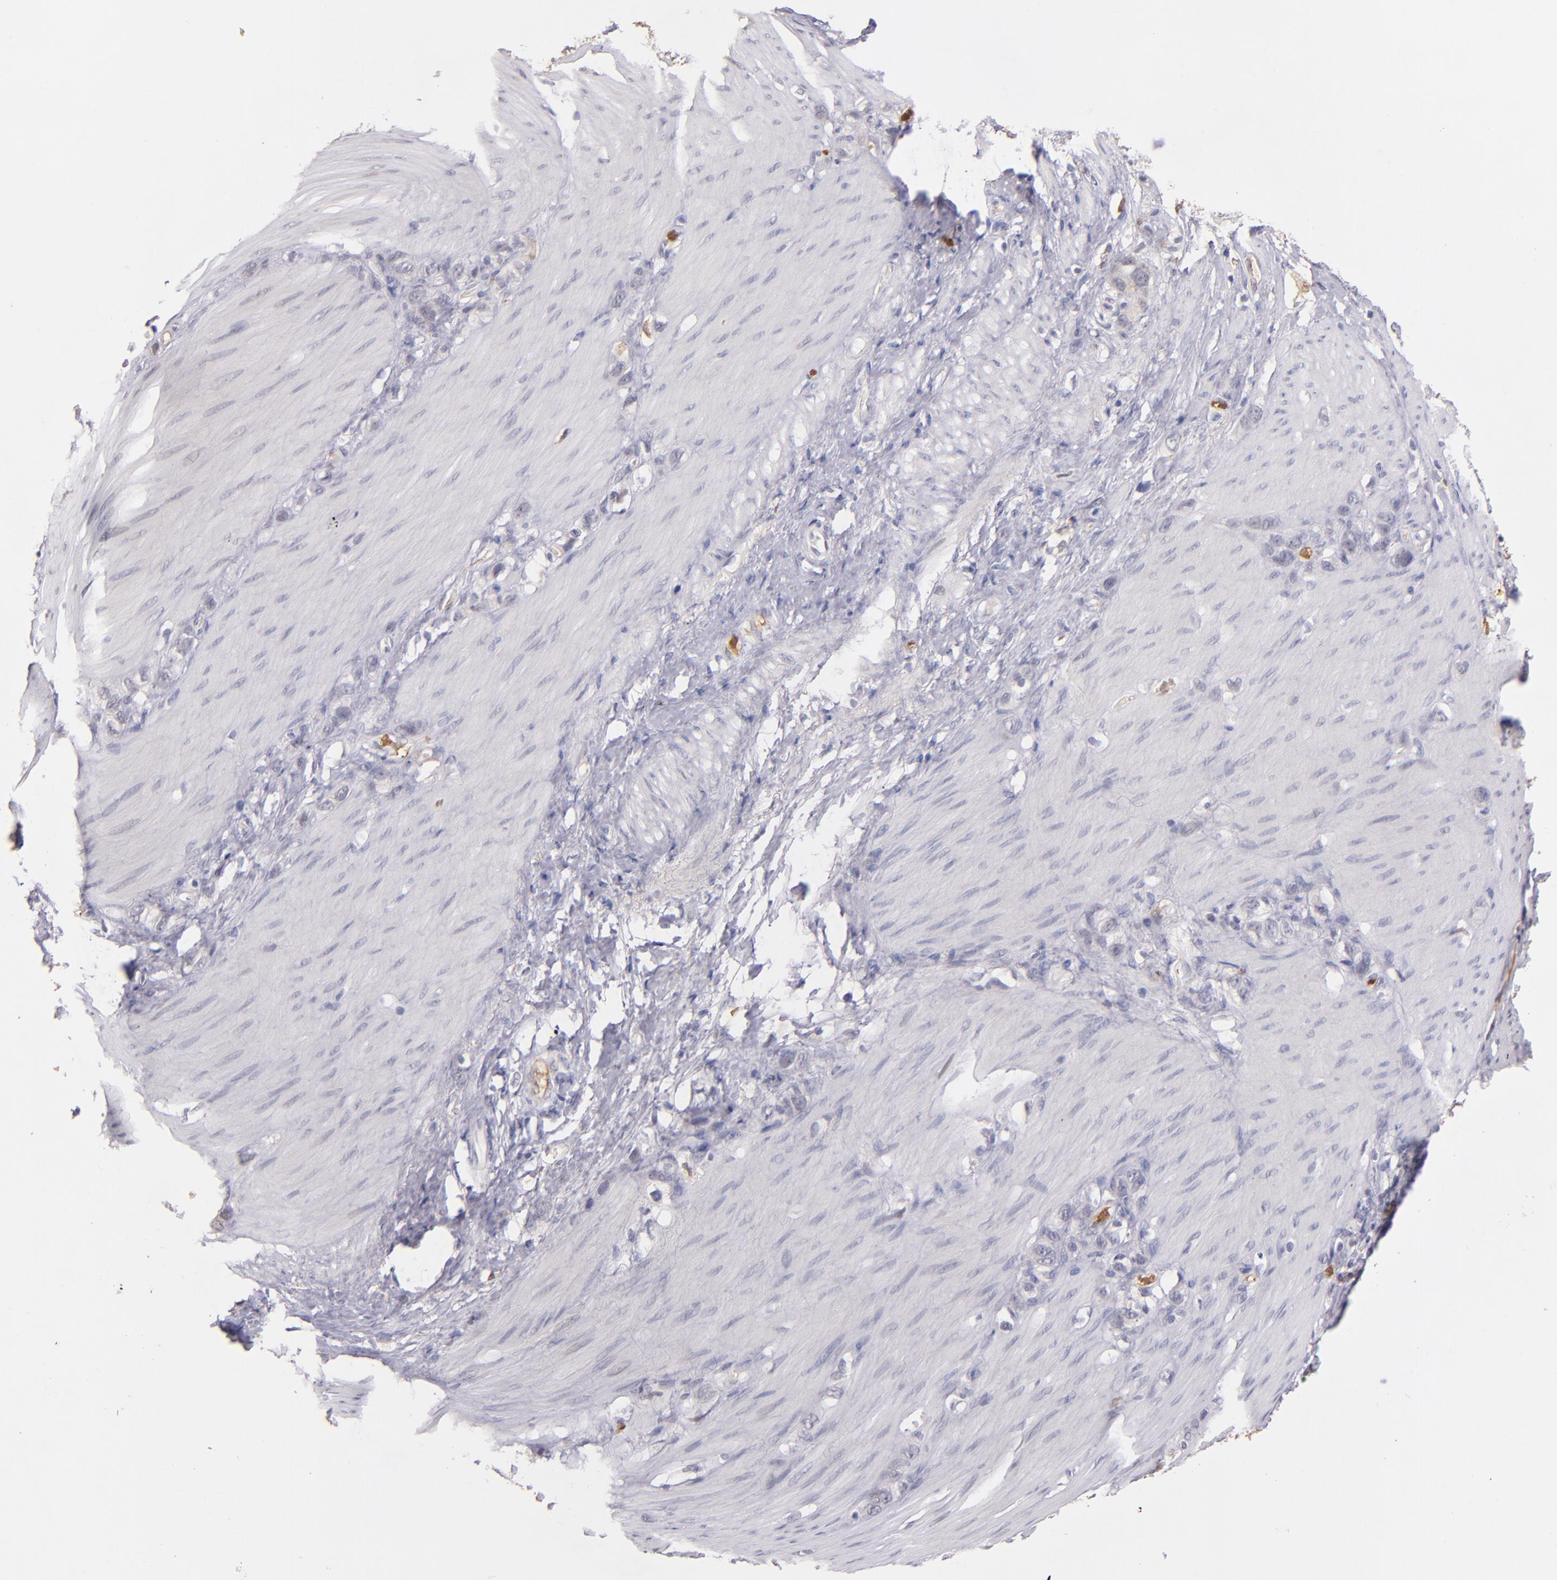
{"staining": {"intensity": "weak", "quantity": "25%-75%", "location": "cytoplasmic/membranous"}, "tissue": "stomach cancer", "cell_type": "Tumor cells", "image_type": "cancer", "snomed": [{"axis": "morphology", "description": "Normal tissue, NOS"}, {"axis": "morphology", "description": "Adenocarcinoma, NOS"}, {"axis": "morphology", "description": "Adenocarcinoma, High grade"}, {"axis": "topography", "description": "Stomach, upper"}, {"axis": "topography", "description": "Stomach"}], "caption": "Stomach cancer was stained to show a protein in brown. There is low levels of weak cytoplasmic/membranous positivity in about 25%-75% of tumor cells.", "gene": "PTS", "patient": {"sex": "female", "age": 65}}